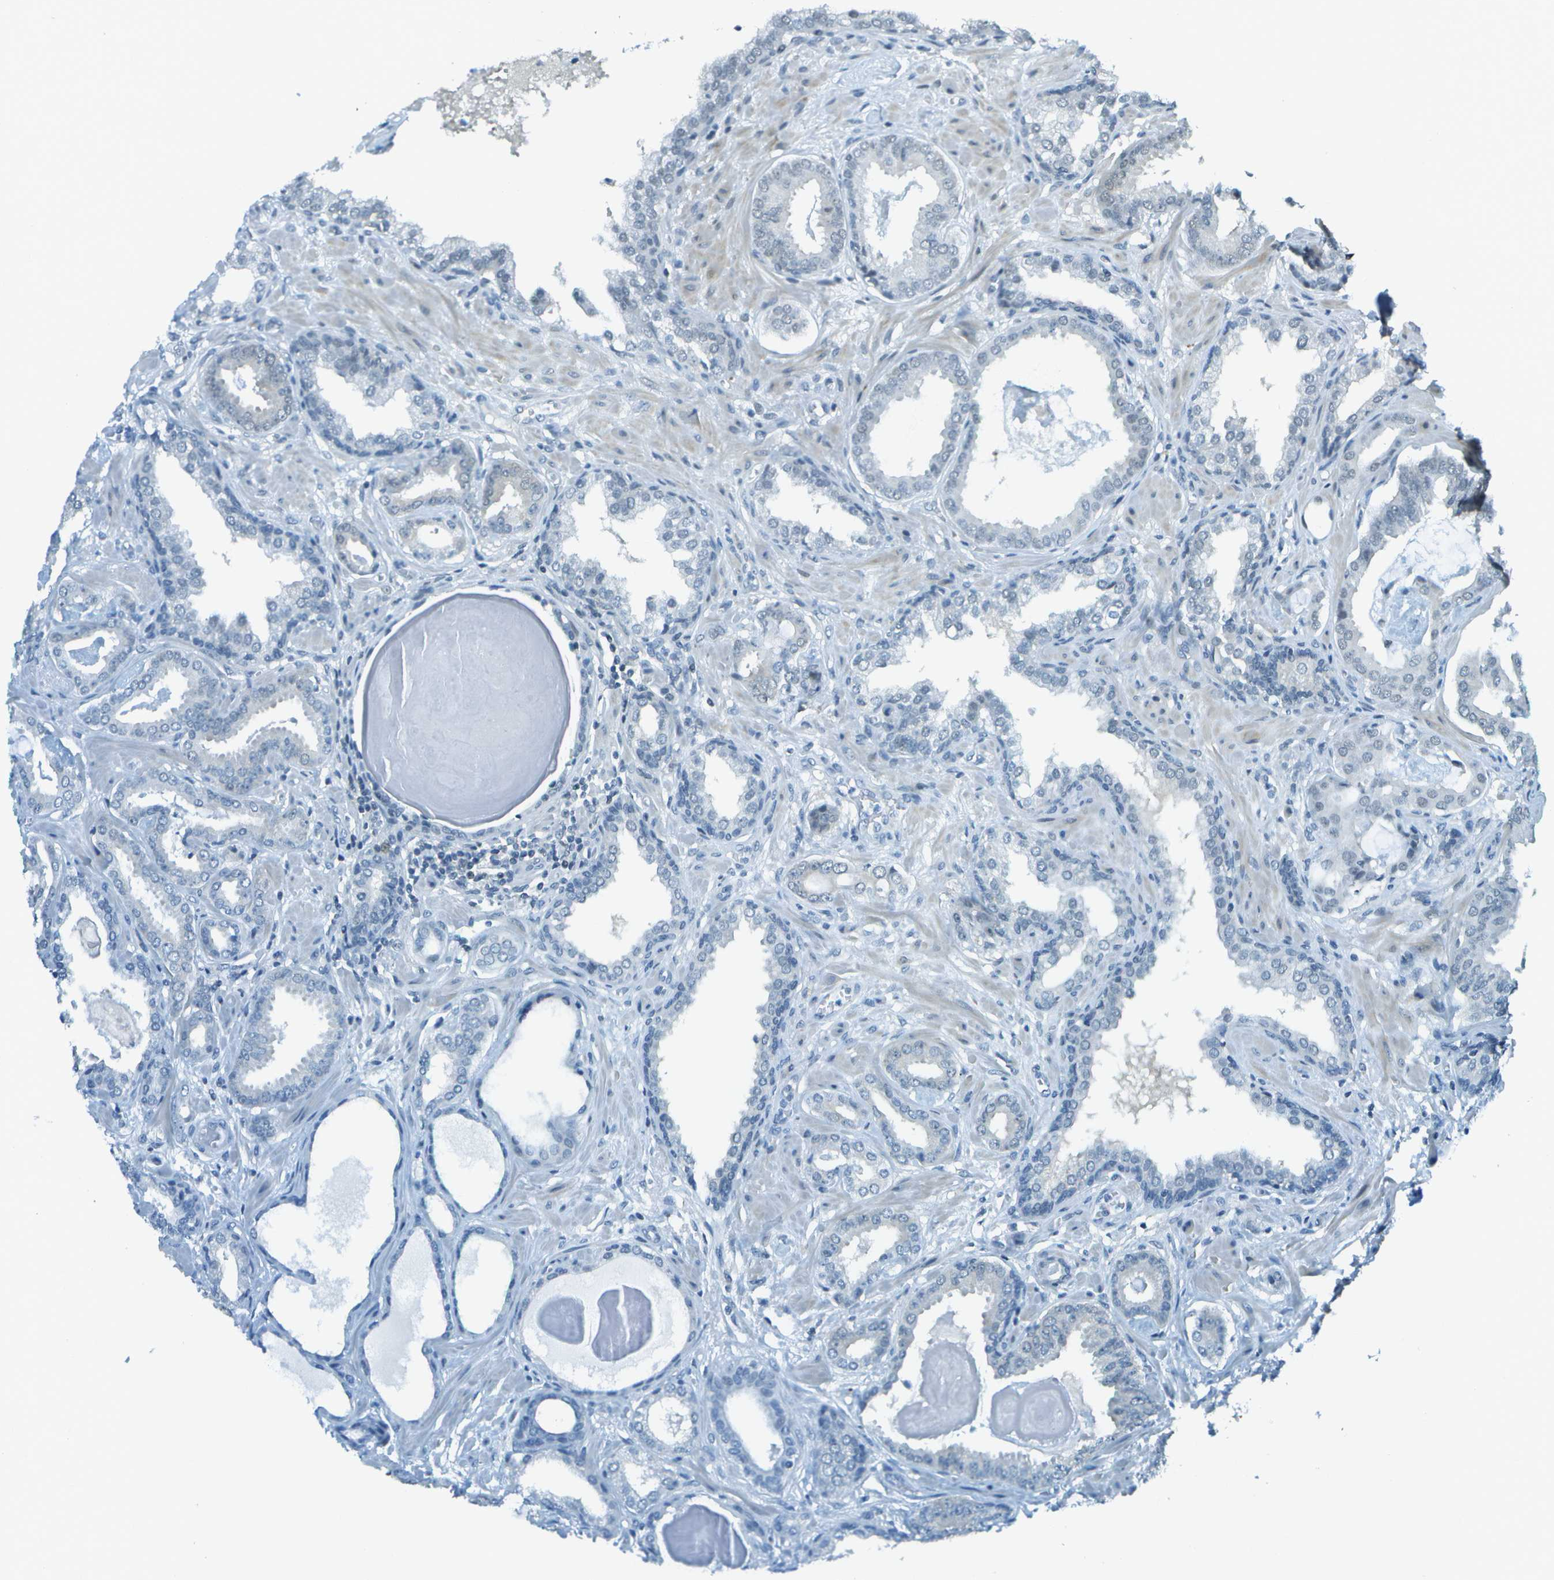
{"staining": {"intensity": "negative", "quantity": "none", "location": "none"}, "tissue": "prostate cancer", "cell_type": "Tumor cells", "image_type": "cancer", "snomed": [{"axis": "morphology", "description": "Adenocarcinoma, Low grade"}, {"axis": "topography", "description": "Prostate"}], "caption": "The IHC photomicrograph has no significant expression in tumor cells of adenocarcinoma (low-grade) (prostate) tissue.", "gene": "NEK11", "patient": {"sex": "male", "age": 53}}